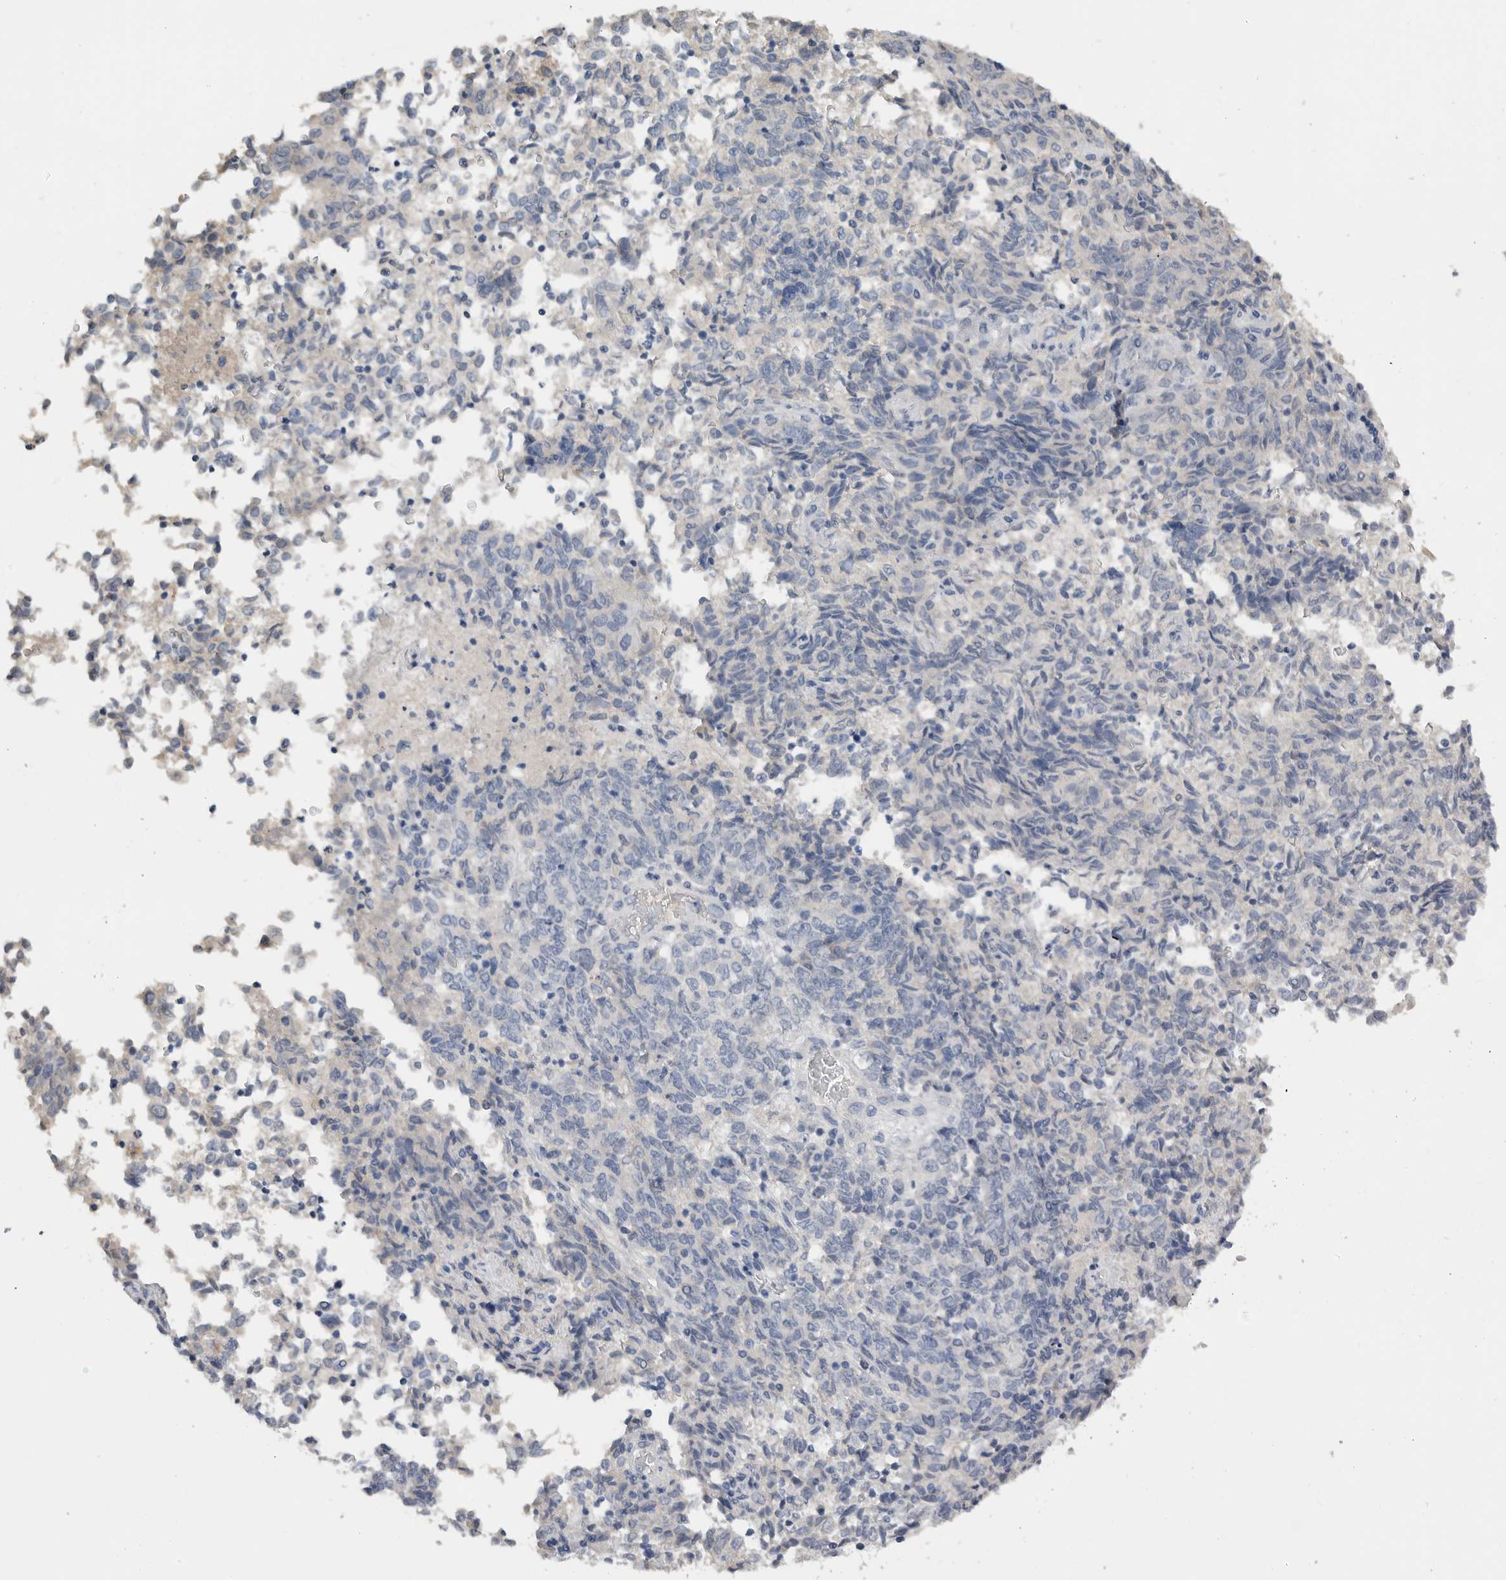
{"staining": {"intensity": "negative", "quantity": "none", "location": "none"}, "tissue": "endometrial cancer", "cell_type": "Tumor cells", "image_type": "cancer", "snomed": [{"axis": "morphology", "description": "Adenocarcinoma, NOS"}, {"axis": "topography", "description": "Endometrium"}], "caption": "A photomicrograph of adenocarcinoma (endometrial) stained for a protein displays no brown staining in tumor cells.", "gene": "FABP6", "patient": {"sex": "female", "age": 80}}